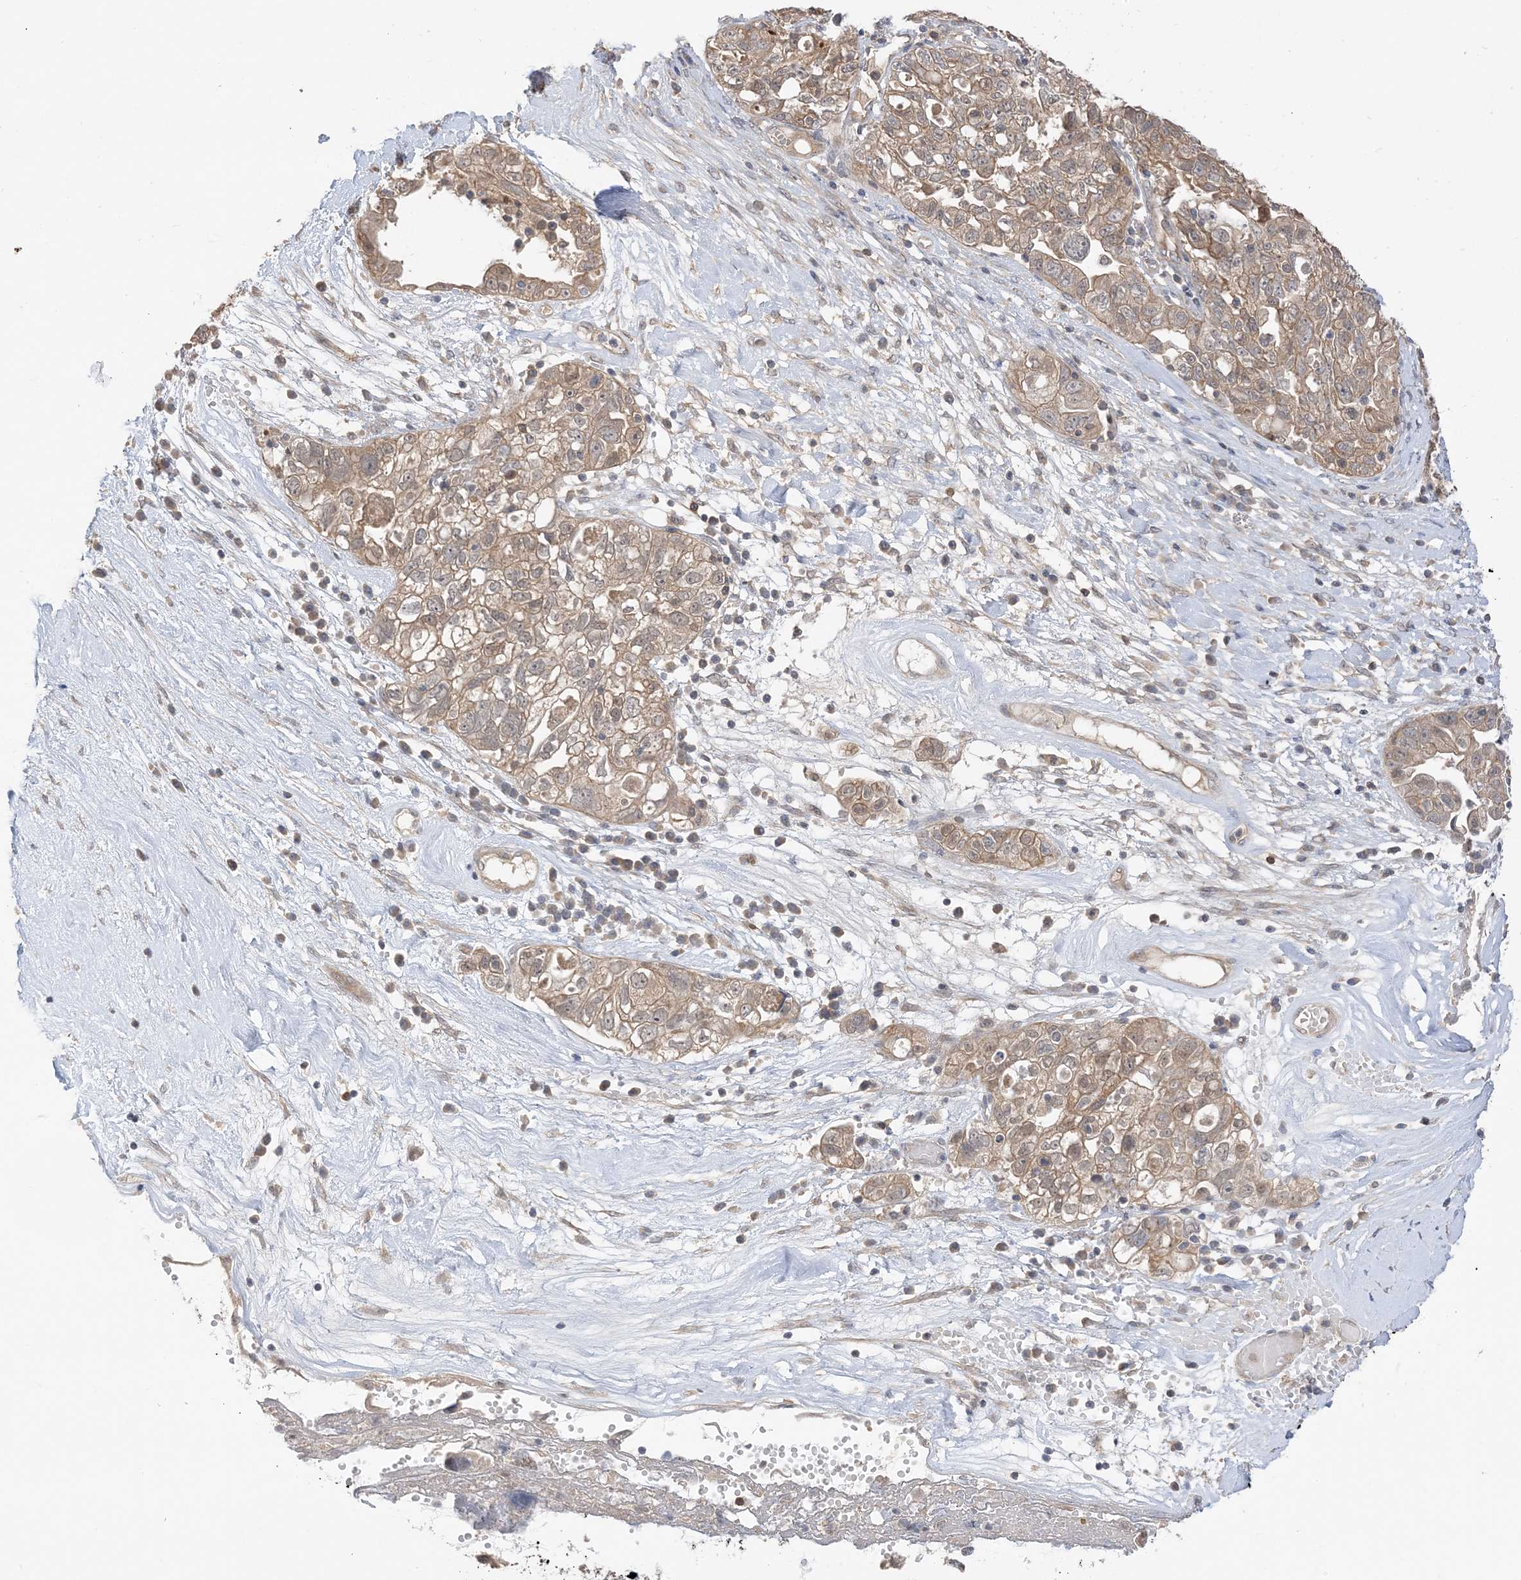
{"staining": {"intensity": "moderate", "quantity": ">75%", "location": "cytoplasmic/membranous"}, "tissue": "ovarian cancer", "cell_type": "Tumor cells", "image_type": "cancer", "snomed": [{"axis": "morphology", "description": "Carcinoma, NOS"}, {"axis": "morphology", "description": "Cystadenocarcinoma, serous, NOS"}, {"axis": "topography", "description": "Ovary"}], "caption": "Immunohistochemical staining of carcinoma (ovarian) shows medium levels of moderate cytoplasmic/membranous expression in approximately >75% of tumor cells.", "gene": "WDR26", "patient": {"sex": "female", "age": 69}}